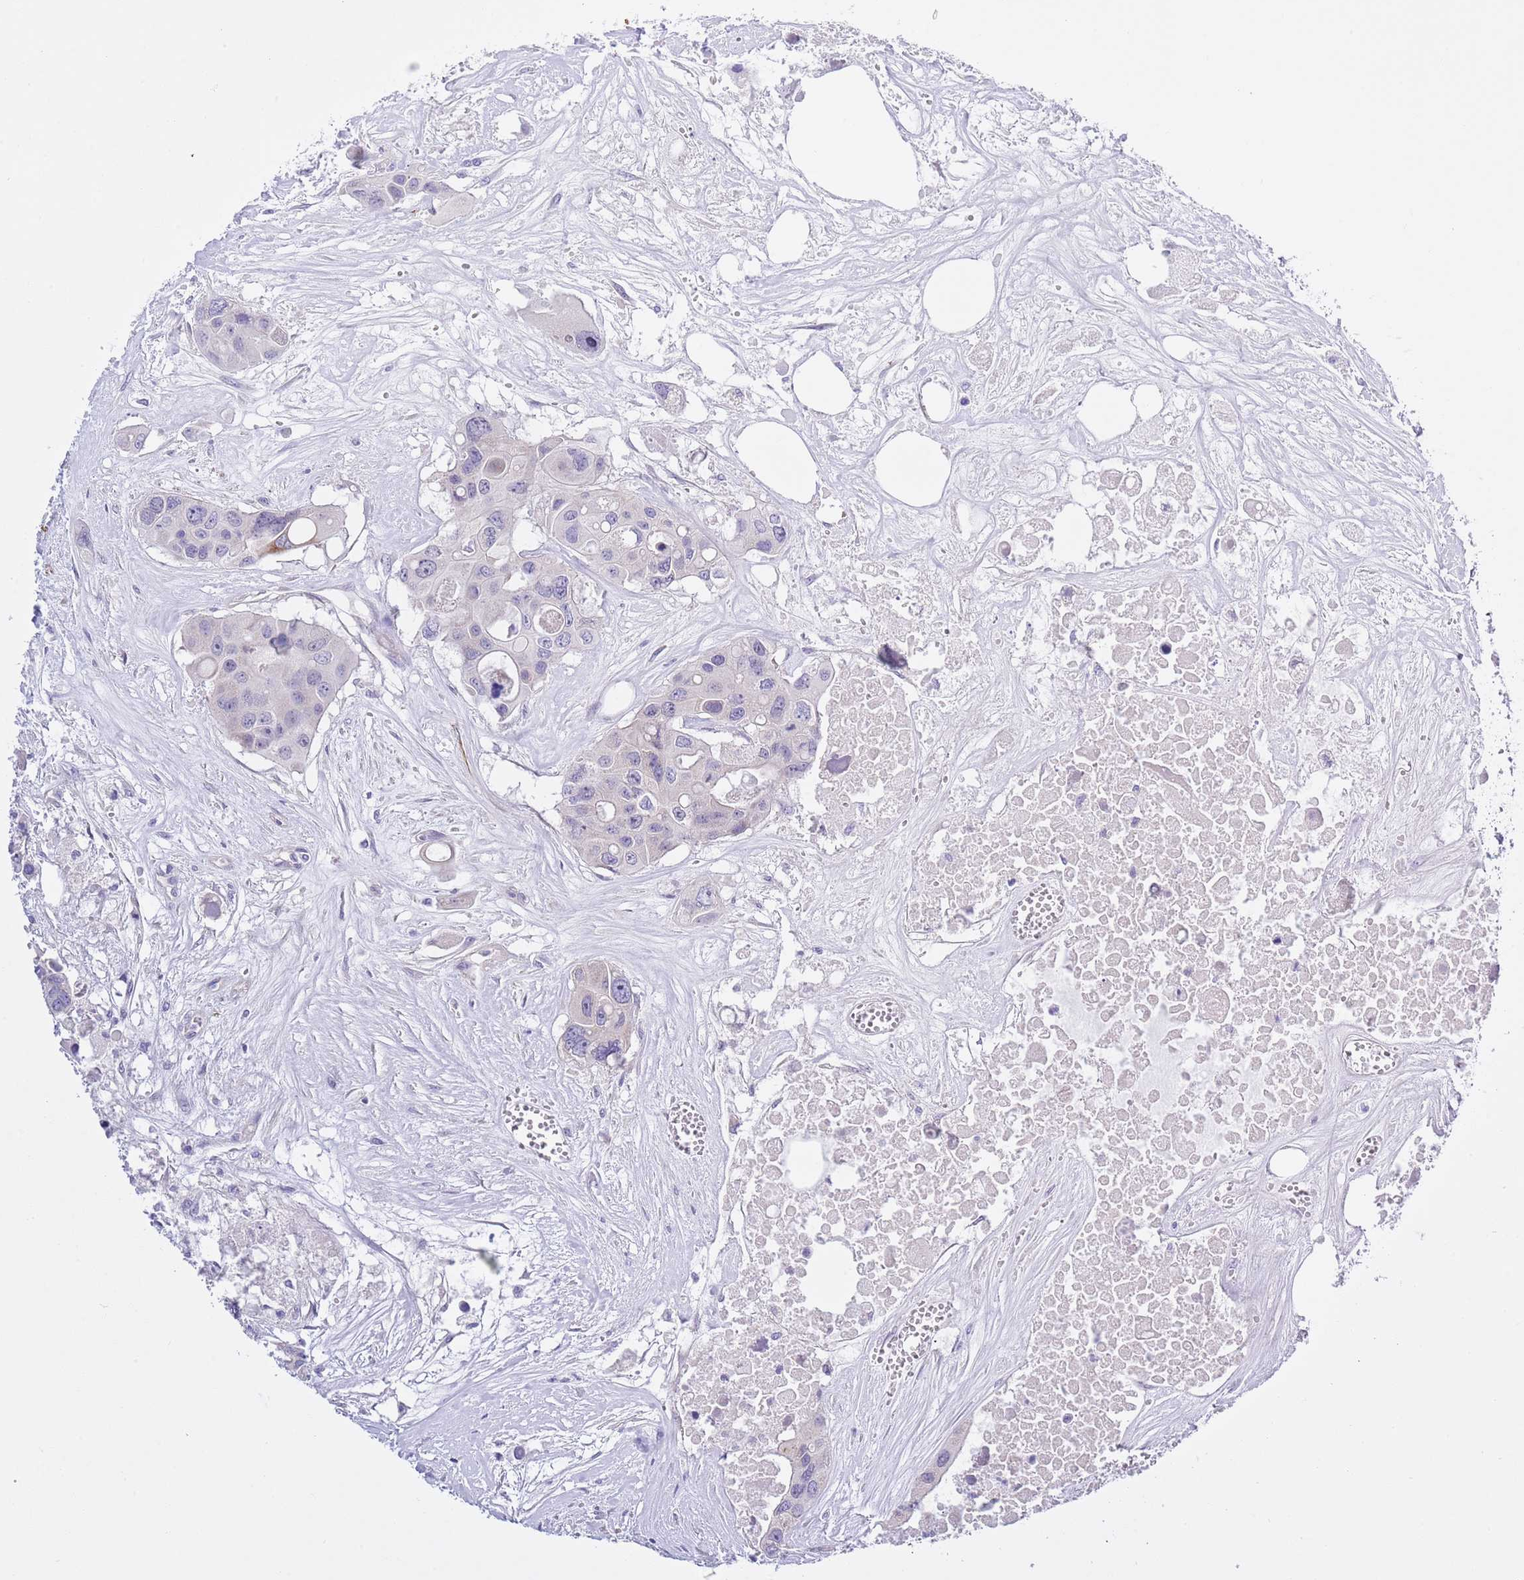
{"staining": {"intensity": "negative", "quantity": "none", "location": "none"}, "tissue": "colorectal cancer", "cell_type": "Tumor cells", "image_type": "cancer", "snomed": [{"axis": "morphology", "description": "Adenocarcinoma, NOS"}, {"axis": "topography", "description": "Colon"}], "caption": "Micrograph shows no protein expression in tumor cells of colorectal adenocarcinoma tissue.", "gene": "NET1", "patient": {"sex": "male", "age": 77}}